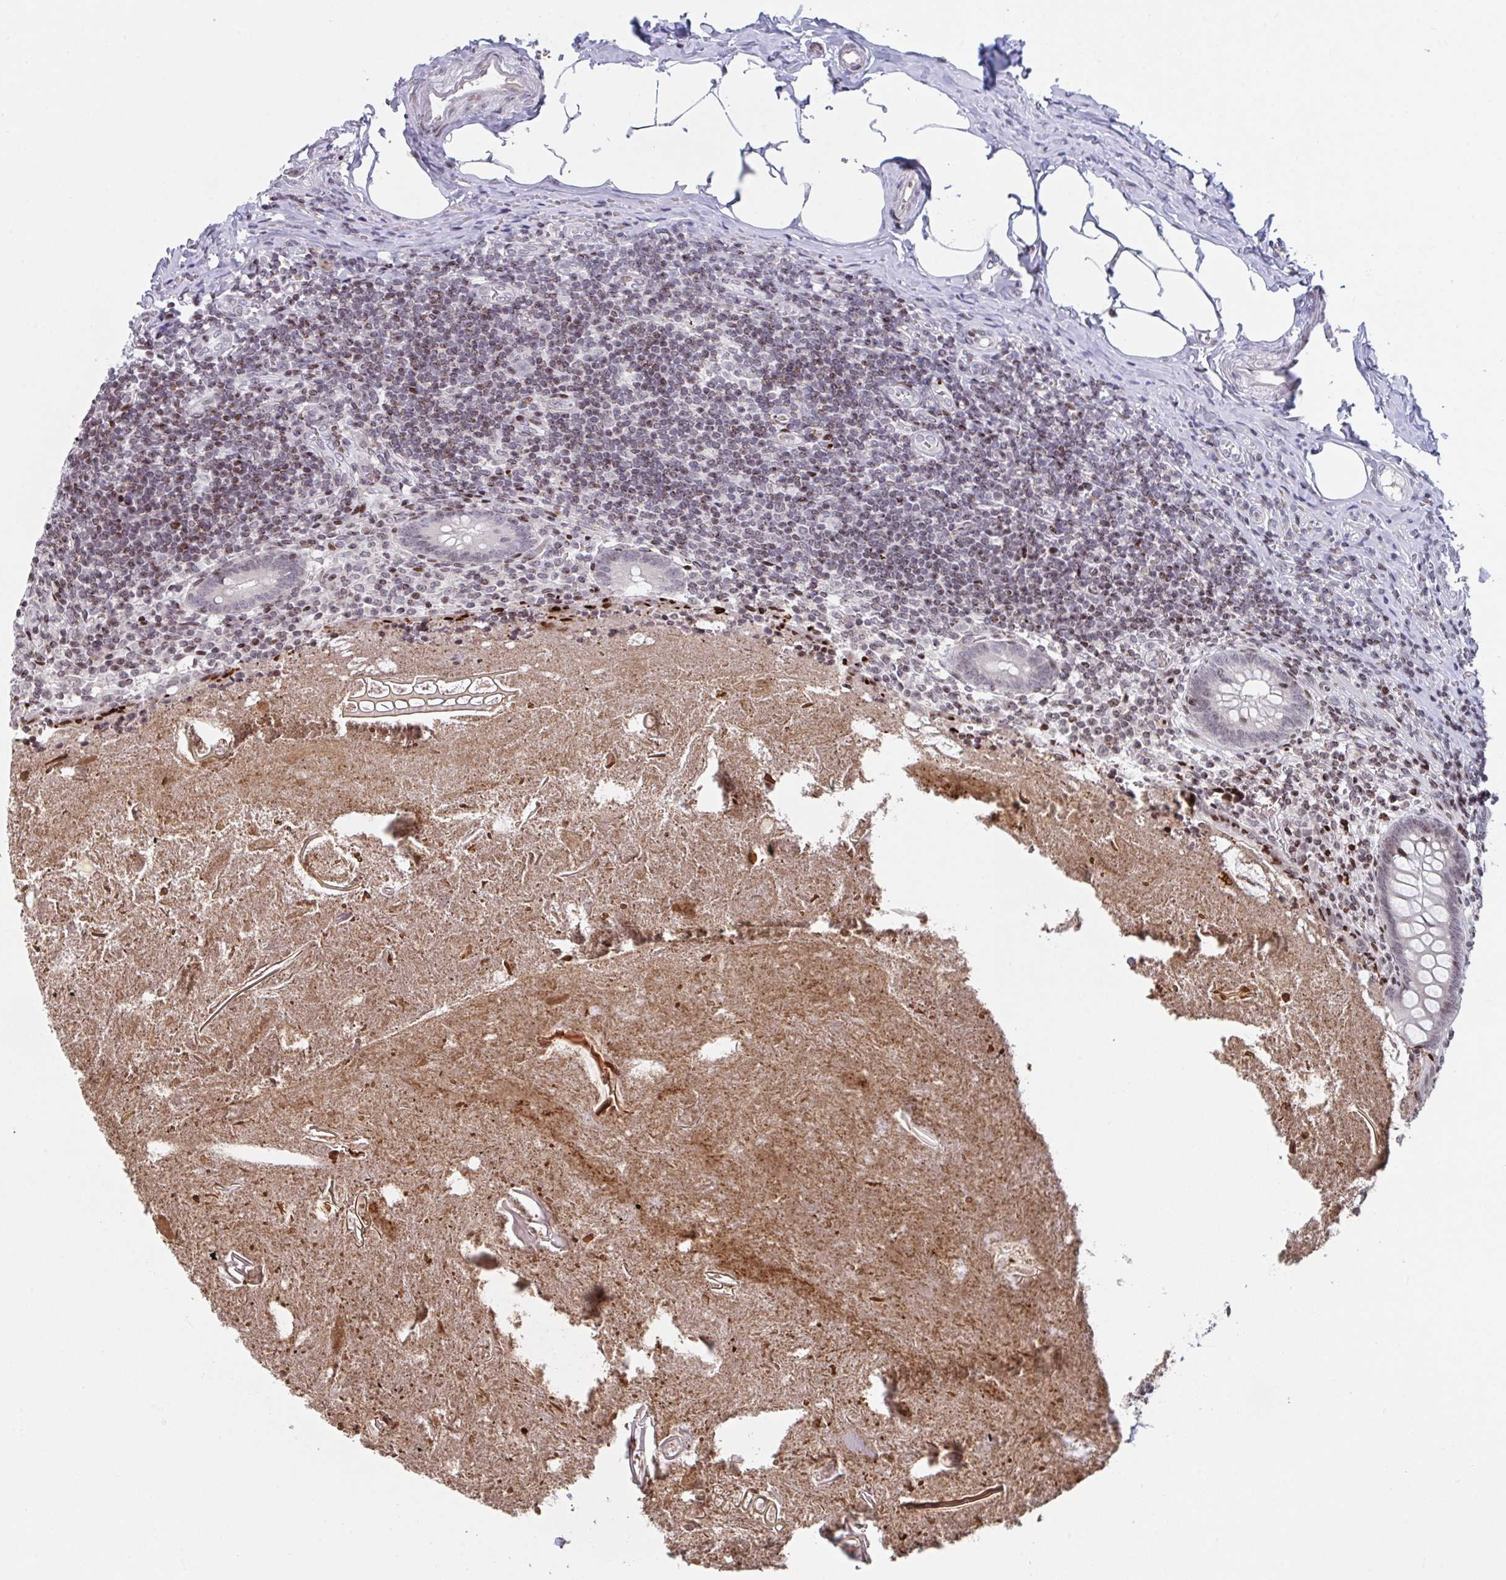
{"staining": {"intensity": "moderate", "quantity": "25%-75%", "location": "nuclear"}, "tissue": "appendix", "cell_type": "Glandular cells", "image_type": "normal", "snomed": [{"axis": "morphology", "description": "Normal tissue, NOS"}, {"axis": "topography", "description": "Appendix"}], "caption": "A brown stain shows moderate nuclear staining of a protein in glandular cells of unremarkable appendix. The staining was performed using DAB (3,3'-diaminobenzidine), with brown indicating positive protein expression. Nuclei are stained blue with hematoxylin.", "gene": "PCDHB8", "patient": {"sex": "female", "age": 17}}